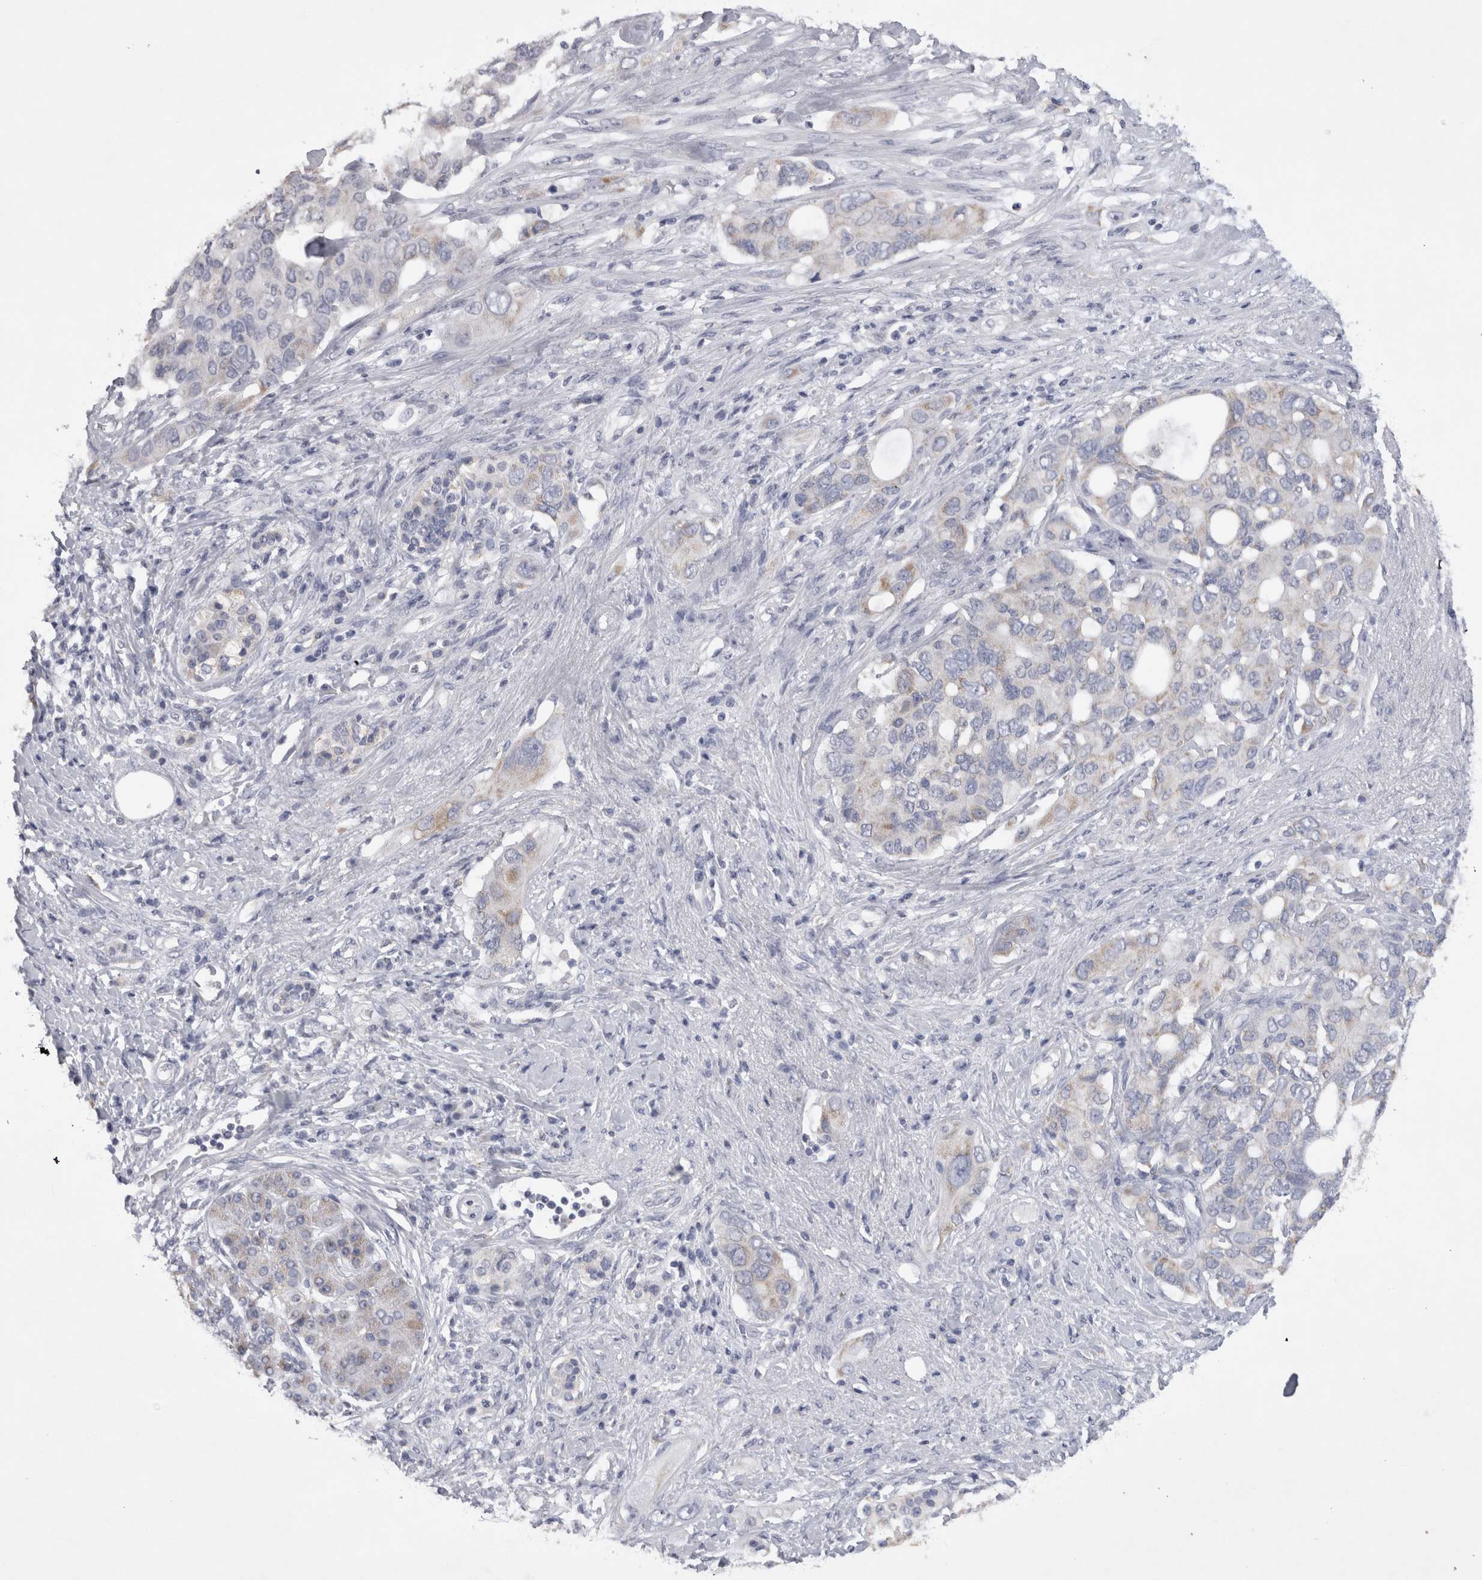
{"staining": {"intensity": "weak", "quantity": "<25%", "location": "cytoplasmic/membranous"}, "tissue": "pancreatic cancer", "cell_type": "Tumor cells", "image_type": "cancer", "snomed": [{"axis": "morphology", "description": "Adenocarcinoma, NOS"}, {"axis": "topography", "description": "Pancreas"}], "caption": "A histopathology image of pancreatic cancer (adenocarcinoma) stained for a protein exhibits no brown staining in tumor cells.", "gene": "DHRS4", "patient": {"sex": "female", "age": 56}}